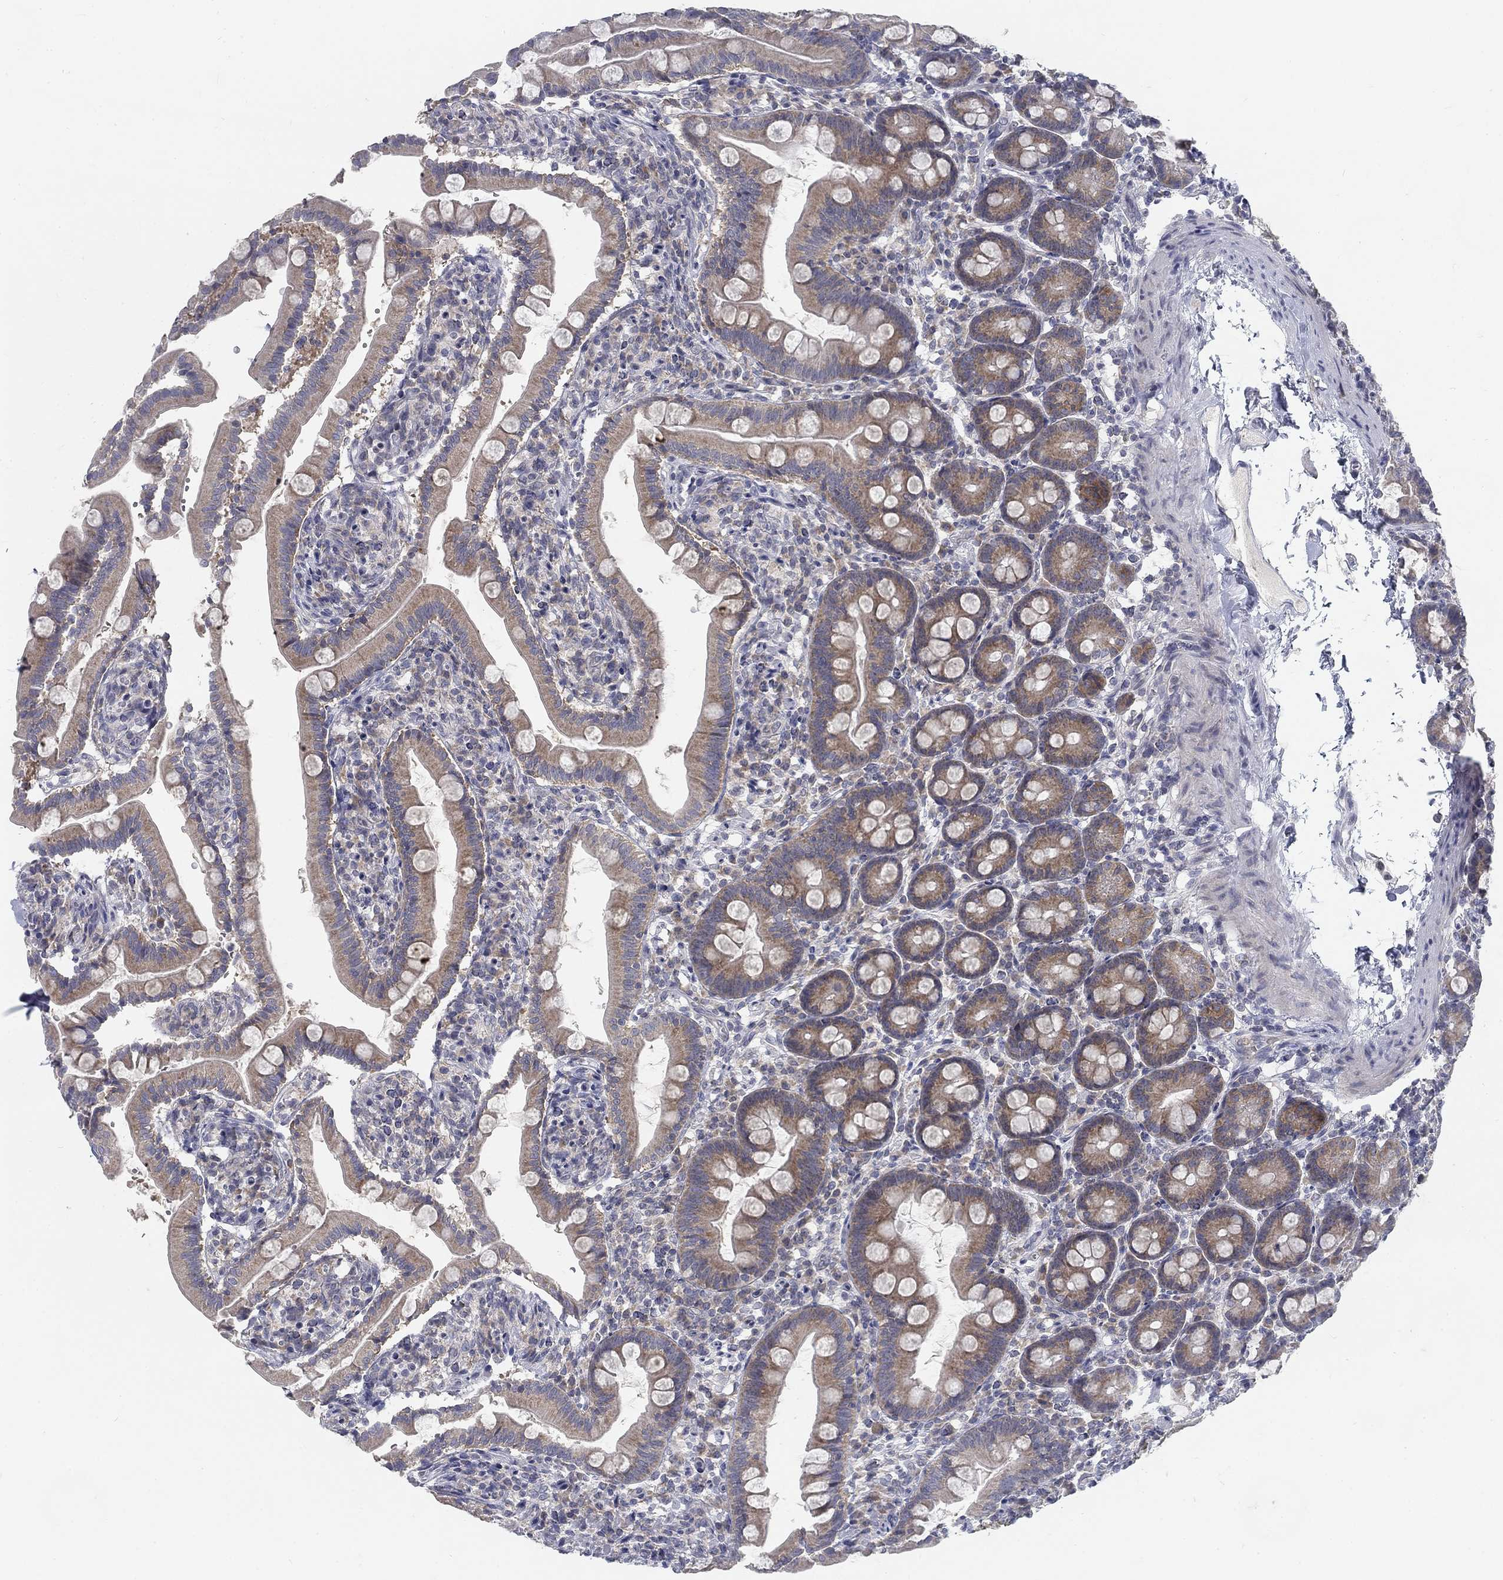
{"staining": {"intensity": "moderate", "quantity": "<25%", "location": "cytoplasmic/membranous"}, "tissue": "small intestine", "cell_type": "Glandular cells", "image_type": "normal", "snomed": [{"axis": "morphology", "description": "Normal tissue, NOS"}, {"axis": "topography", "description": "Small intestine"}], "caption": "This image demonstrates normal small intestine stained with IHC to label a protein in brown. The cytoplasmic/membranous of glandular cells show moderate positivity for the protein. Nuclei are counter-stained blue.", "gene": "ATP1A3", "patient": {"sex": "female", "age": 44}}